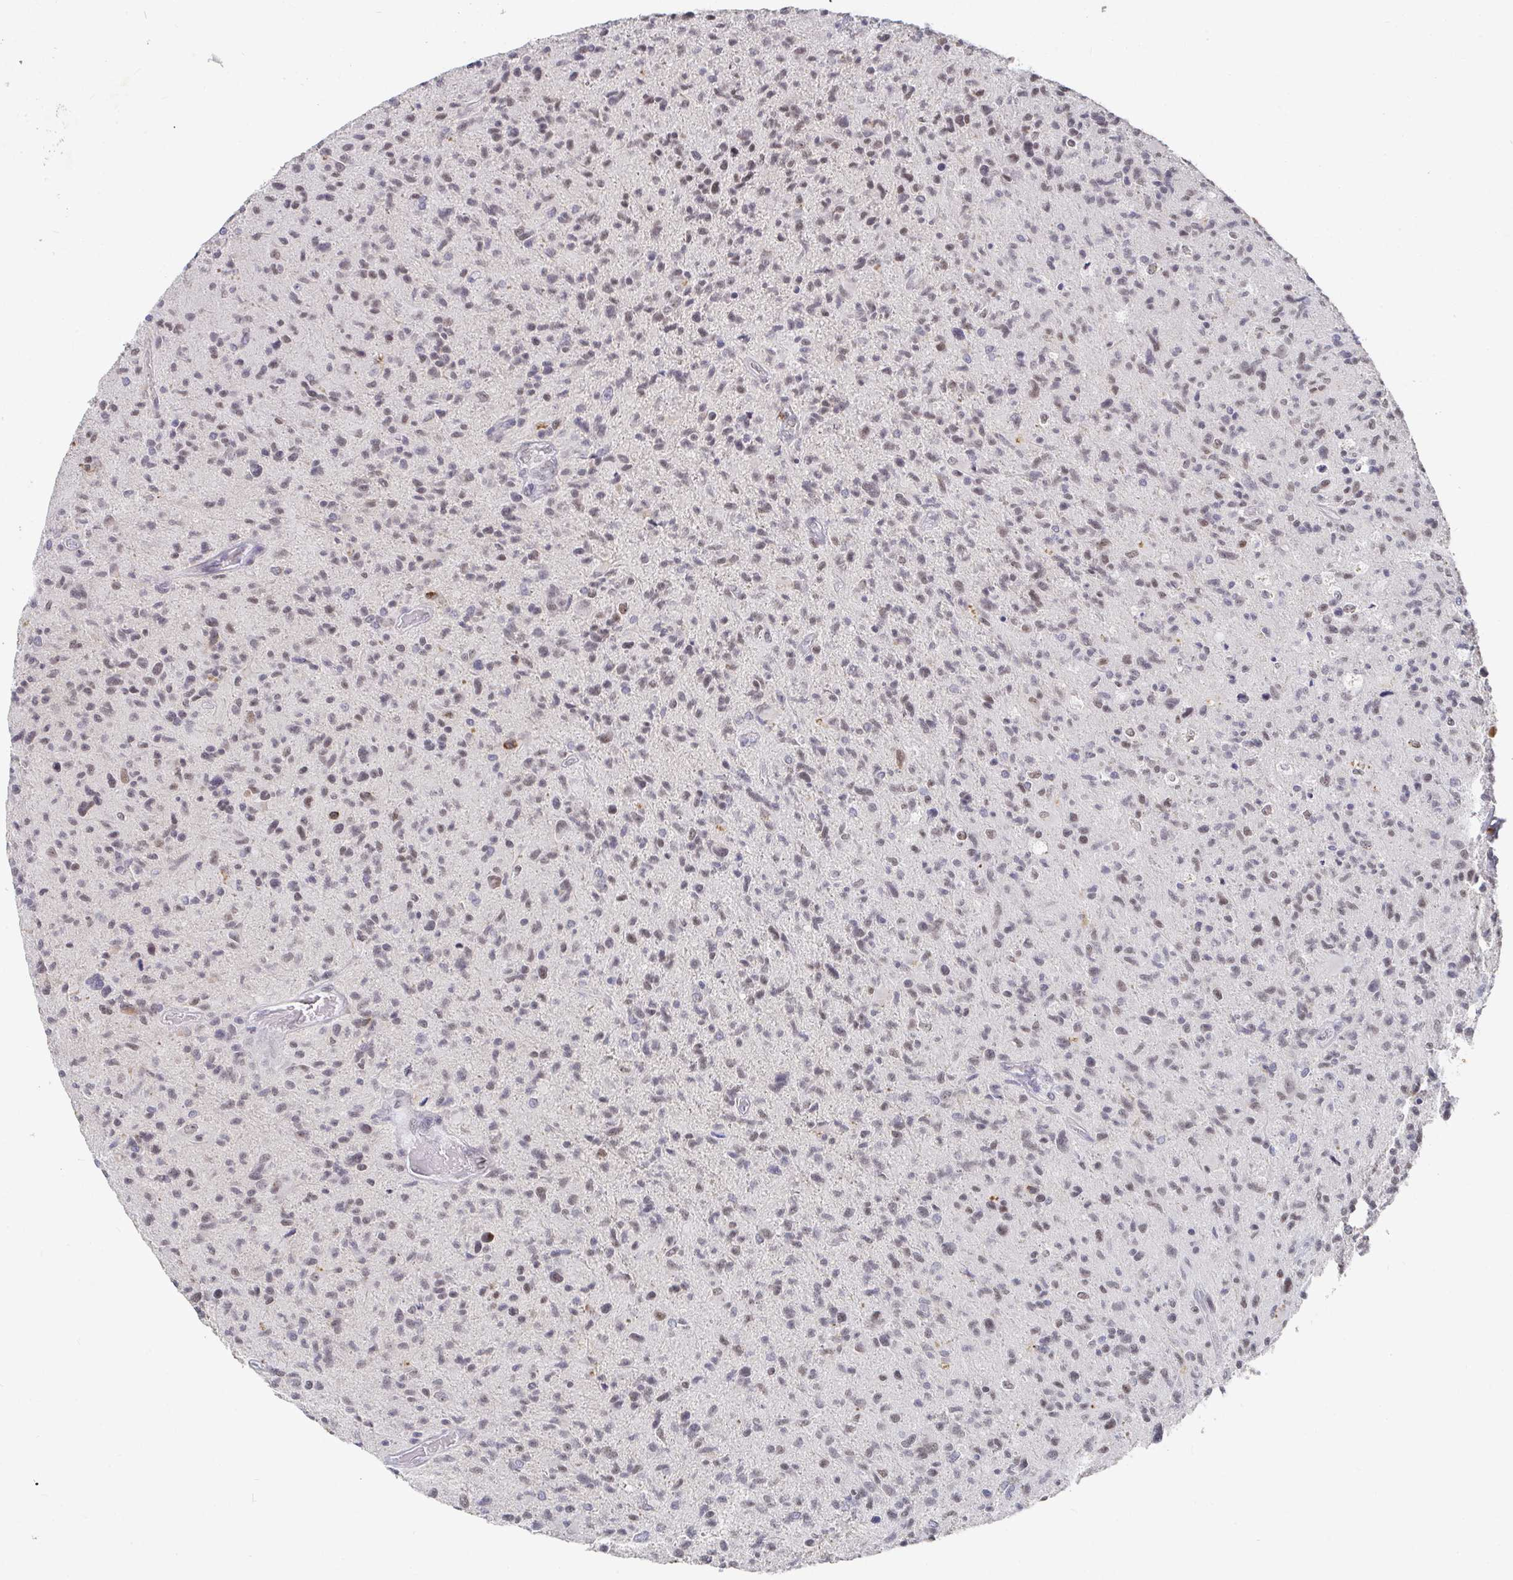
{"staining": {"intensity": "weak", "quantity": "<25%", "location": "nuclear"}, "tissue": "glioma", "cell_type": "Tumor cells", "image_type": "cancer", "snomed": [{"axis": "morphology", "description": "Glioma, malignant, High grade"}, {"axis": "topography", "description": "Brain"}], "caption": "Tumor cells are negative for protein expression in human malignant glioma (high-grade).", "gene": "RCOR1", "patient": {"sex": "female", "age": 70}}